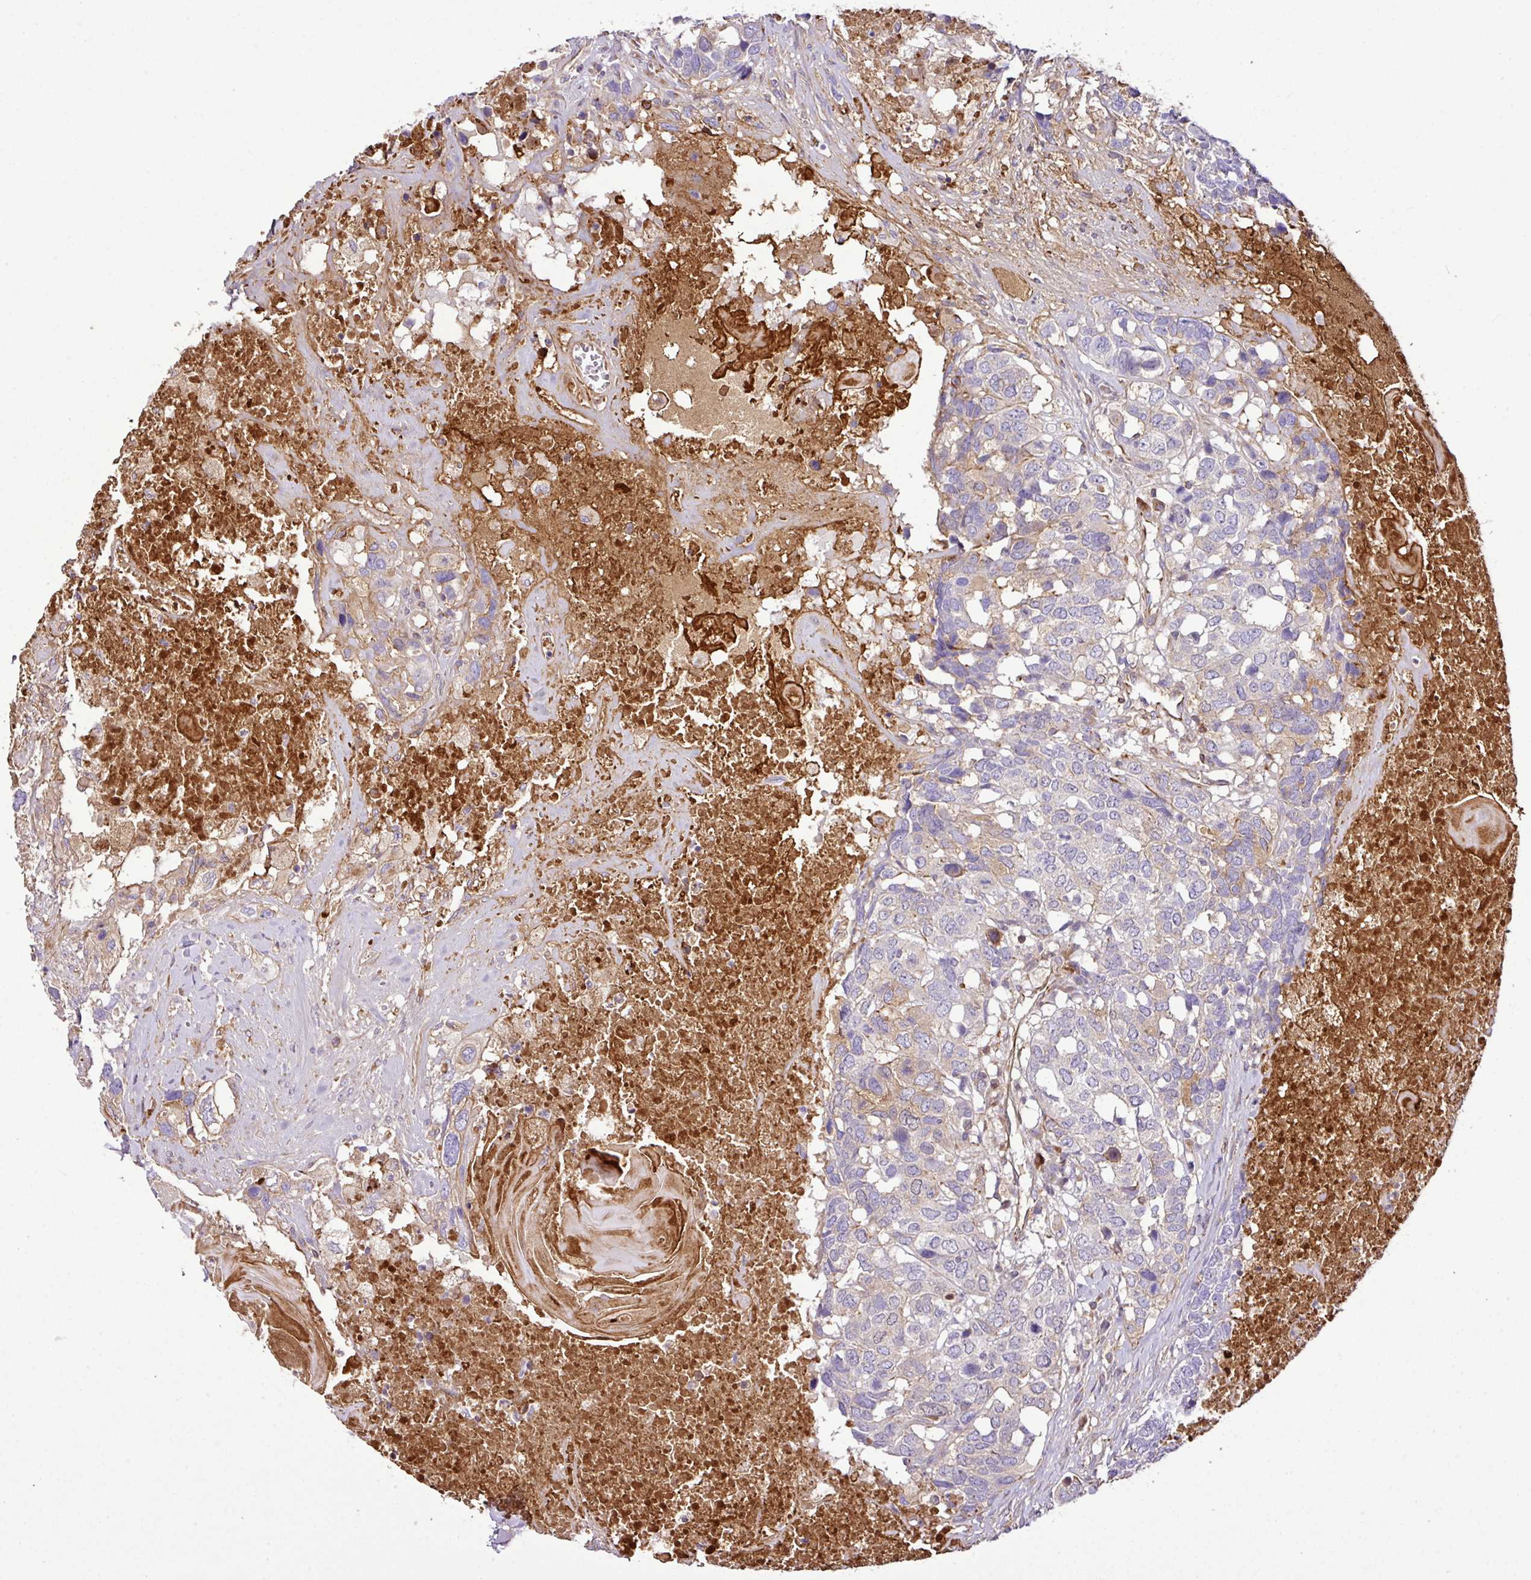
{"staining": {"intensity": "weak", "quantity": "<25%", "location": "cytoplasmic/membranous"}, "tissue": "head and neck cancer", "cell_type": "Tumor cells", "image_type": "cancer", "snomed": [{"axis": "morphology", "description": "Squamous cell carcinoma, NOS"}, {"axis": "topography", "description": "Head-Neck"}], "caption": "The IHC histopathology image has no significant expression in tumor cells of squamous cell carcinoma (head and neck) tissue.", "gene": "CTXN2", "patient": {"sex": "male", "age": 66}}